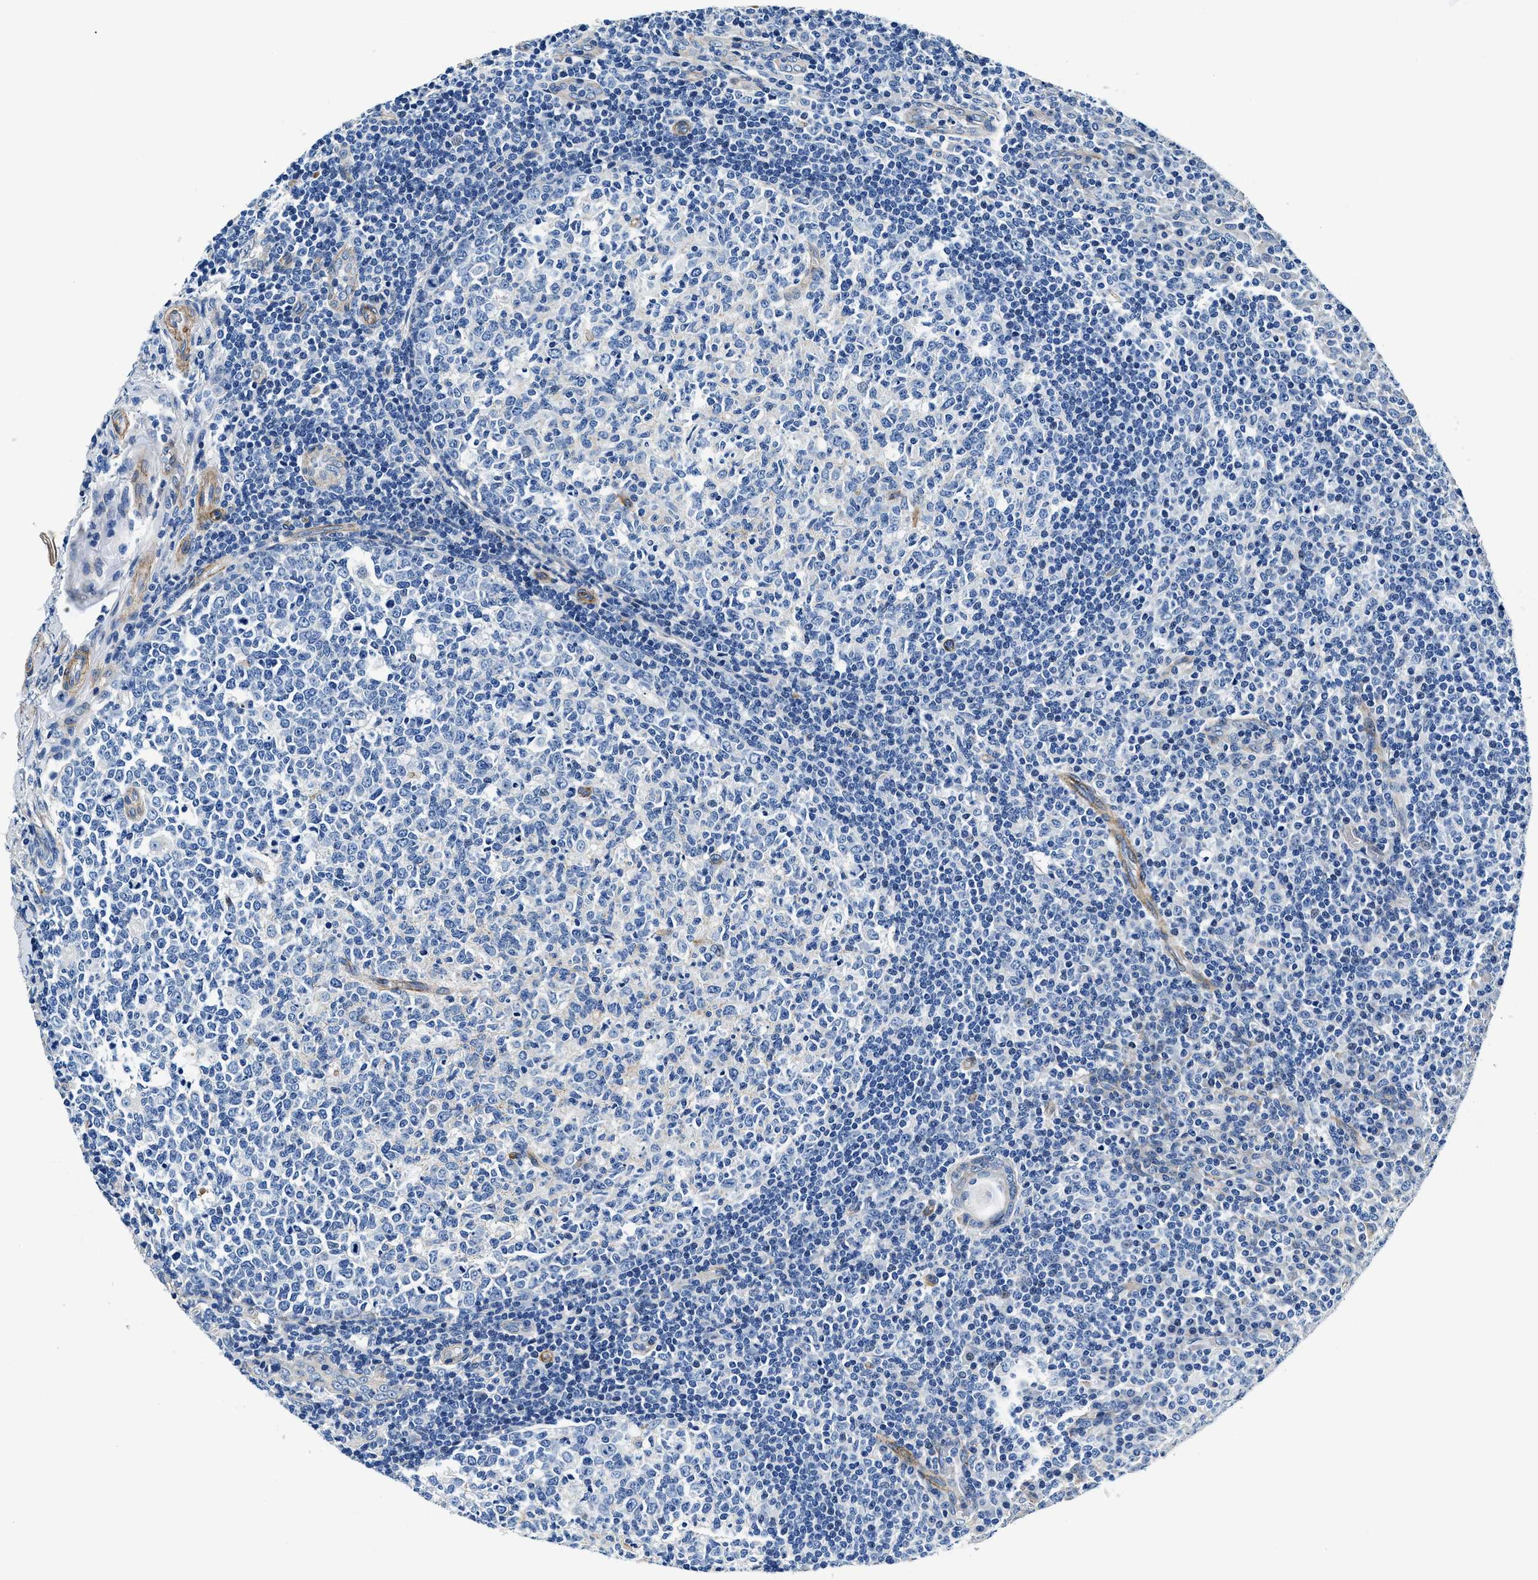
{"staining": {"intensity": "negative", "quantity": "none", "location": "none"}, "tissue": "tonsil", "cell_type": "Germinal center cells", "image_type": "normal", "snomed": [{"axis": "morphology", "description": "Normal tissue, NOS"}, {"axis": "topography", "description": "Tonsil"}], "caption": "This is an immunohistochemistry micrograph of unremarkable human tonsil. There is no positivity in germinal center cells.", "gene": "DAG1", "patient": {"sex": "female", "age": 19}}